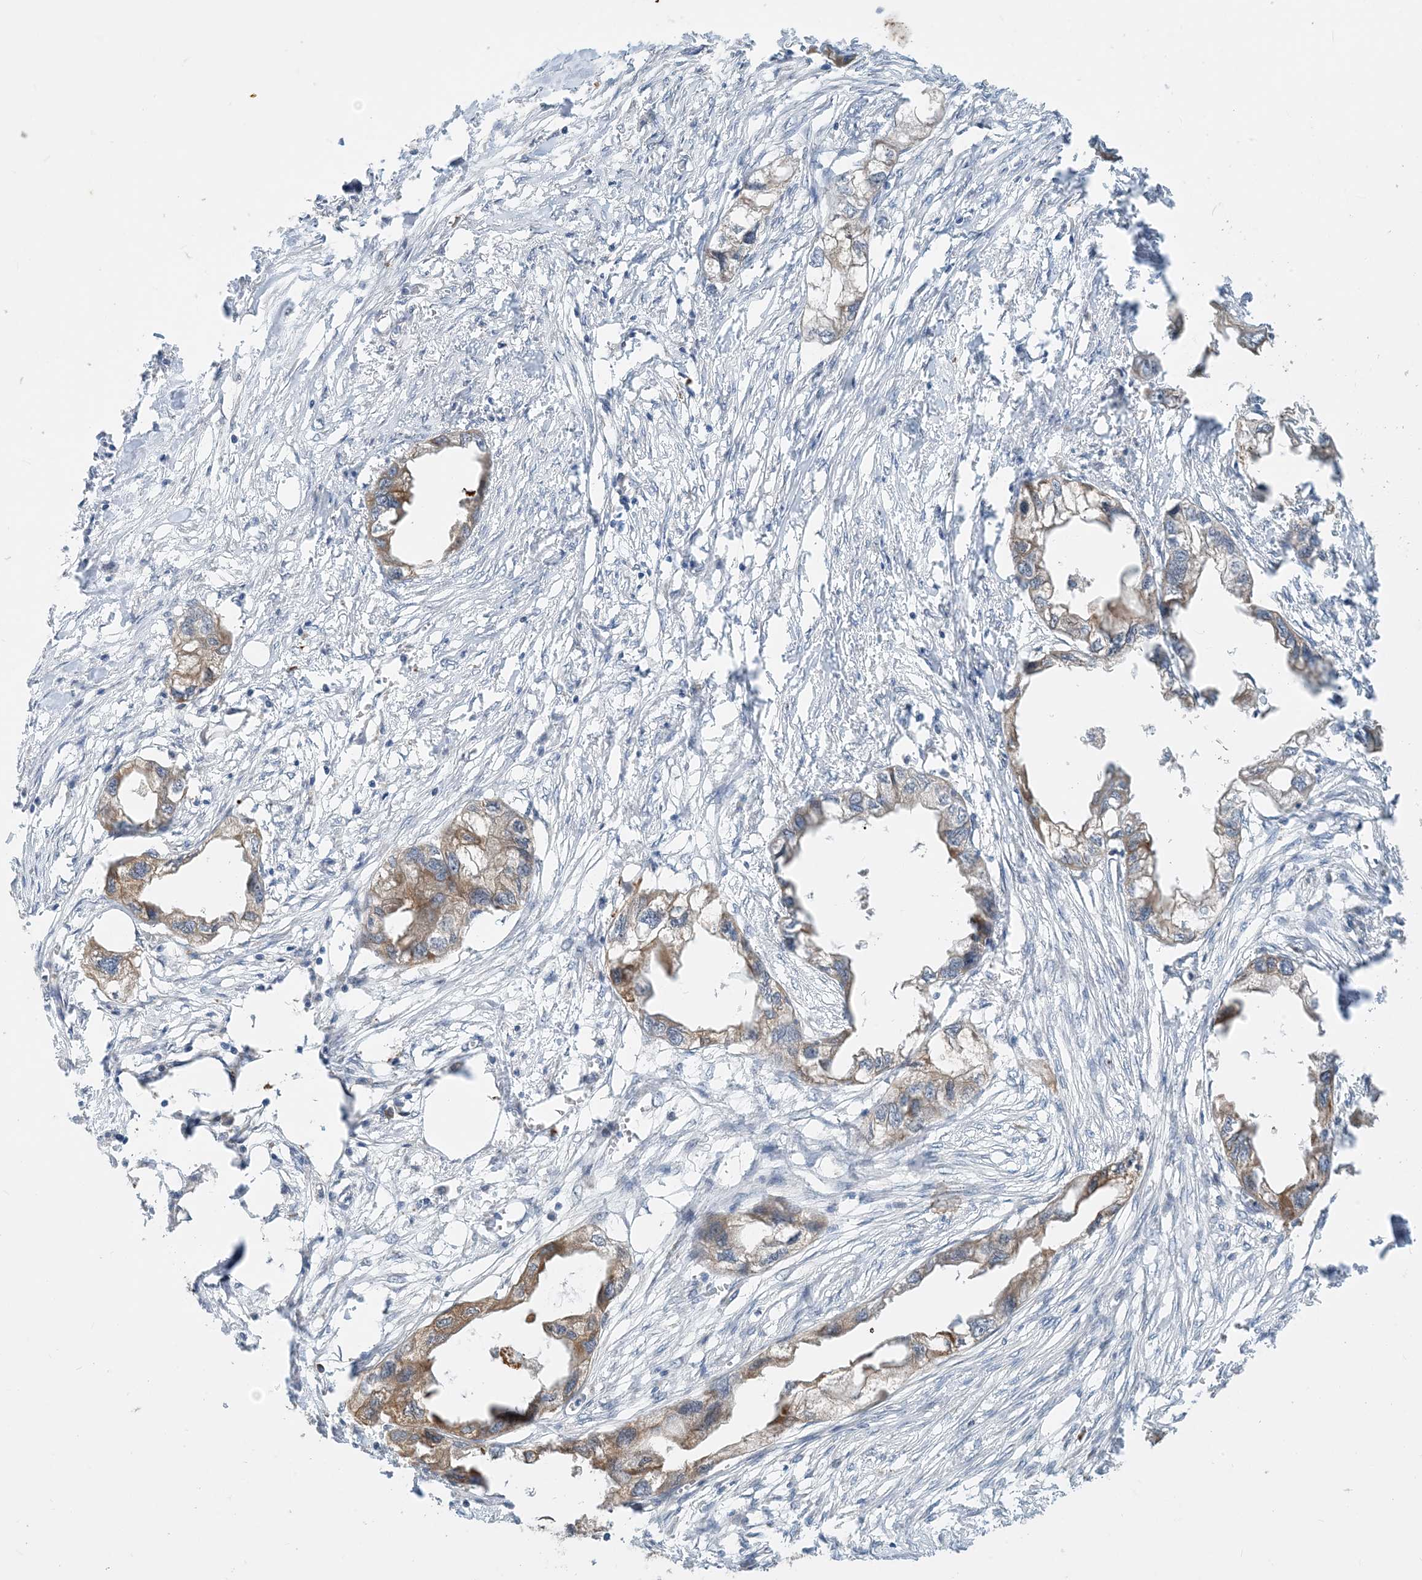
{"staining": {"intensity": "moderate", "quantity": ">75%", "location": "cytoplasmic/membranous"}, "tissue": "endometrial cancer", "cell_type": "Tumor cells", "image_type": "cancer", "snomed": [{"axis": "morphology", "description": "Adenocarcinoma, NOS"}, {"axis": "morphology", "description": "Adenocarcinoma, metastatic, NOS"}, {"axis": "topography", "description": "Adipose tissue"}, {"axis": "topography", "description": "Endometrium"}], "caption": "There is medium levels of moderate cytoplasmic/membranous expression in tumor cells of endometrial cancer, as demonstrated by immunohistochemical staining (brown color).", "gene": "PHOSPHO2", "patient": {"sex": "female", "age": 67}}